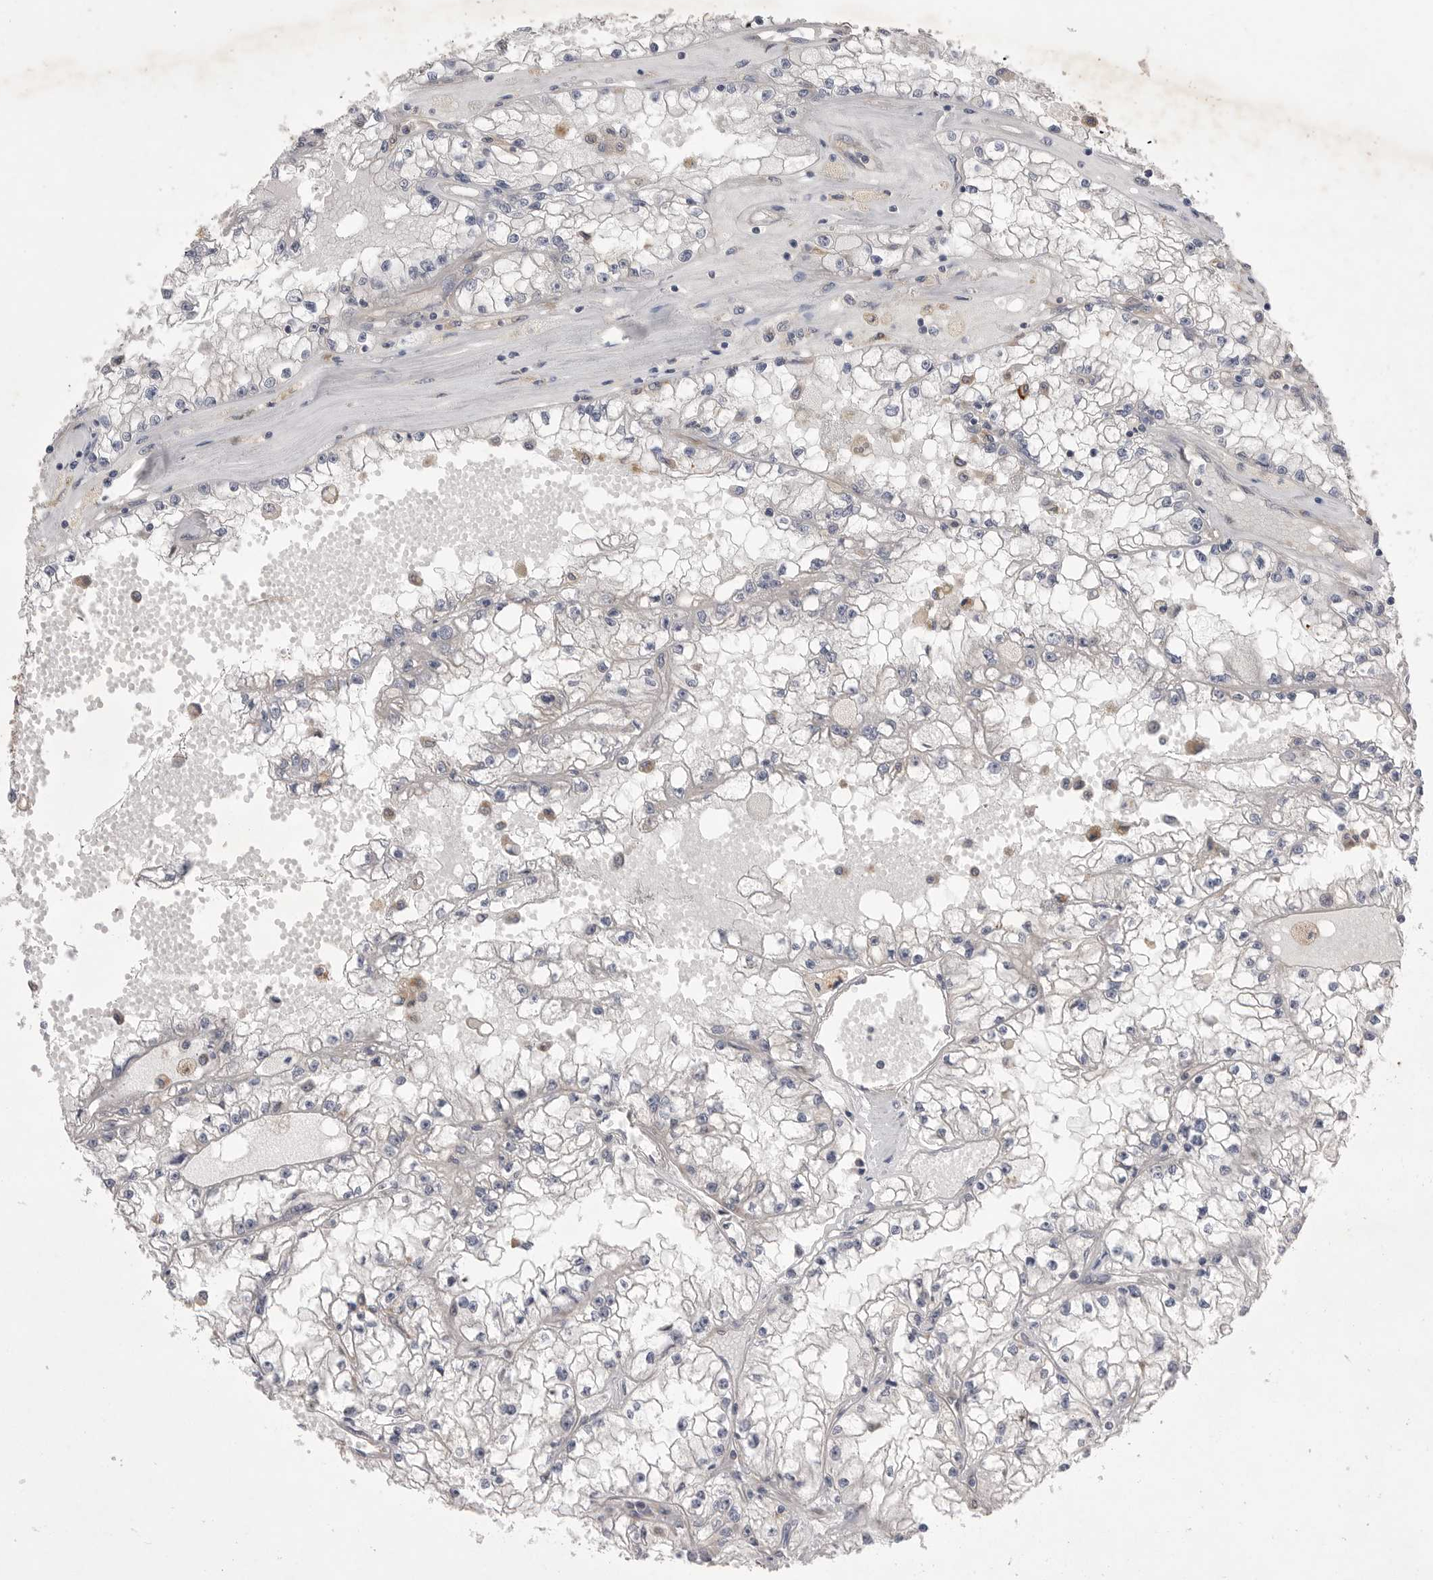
{"staining": {"intensity": "negative", "quantity": "none", "location": "none"}, "tissue": "renal cancer", "cell_type": "Tumor cells", "image_type": "cancer", "snomed": [{"axis": "morphology", "description": "Adenocarcinoma, NOS"}, {"axis": "topography", "description": "Kidney"}], "caption": "This is an IHC photomicrograph of renal cancer. There is no positivity in tumor cells.", "gene": "VAC14", "patient": {"sex": "male", "age": 56}}